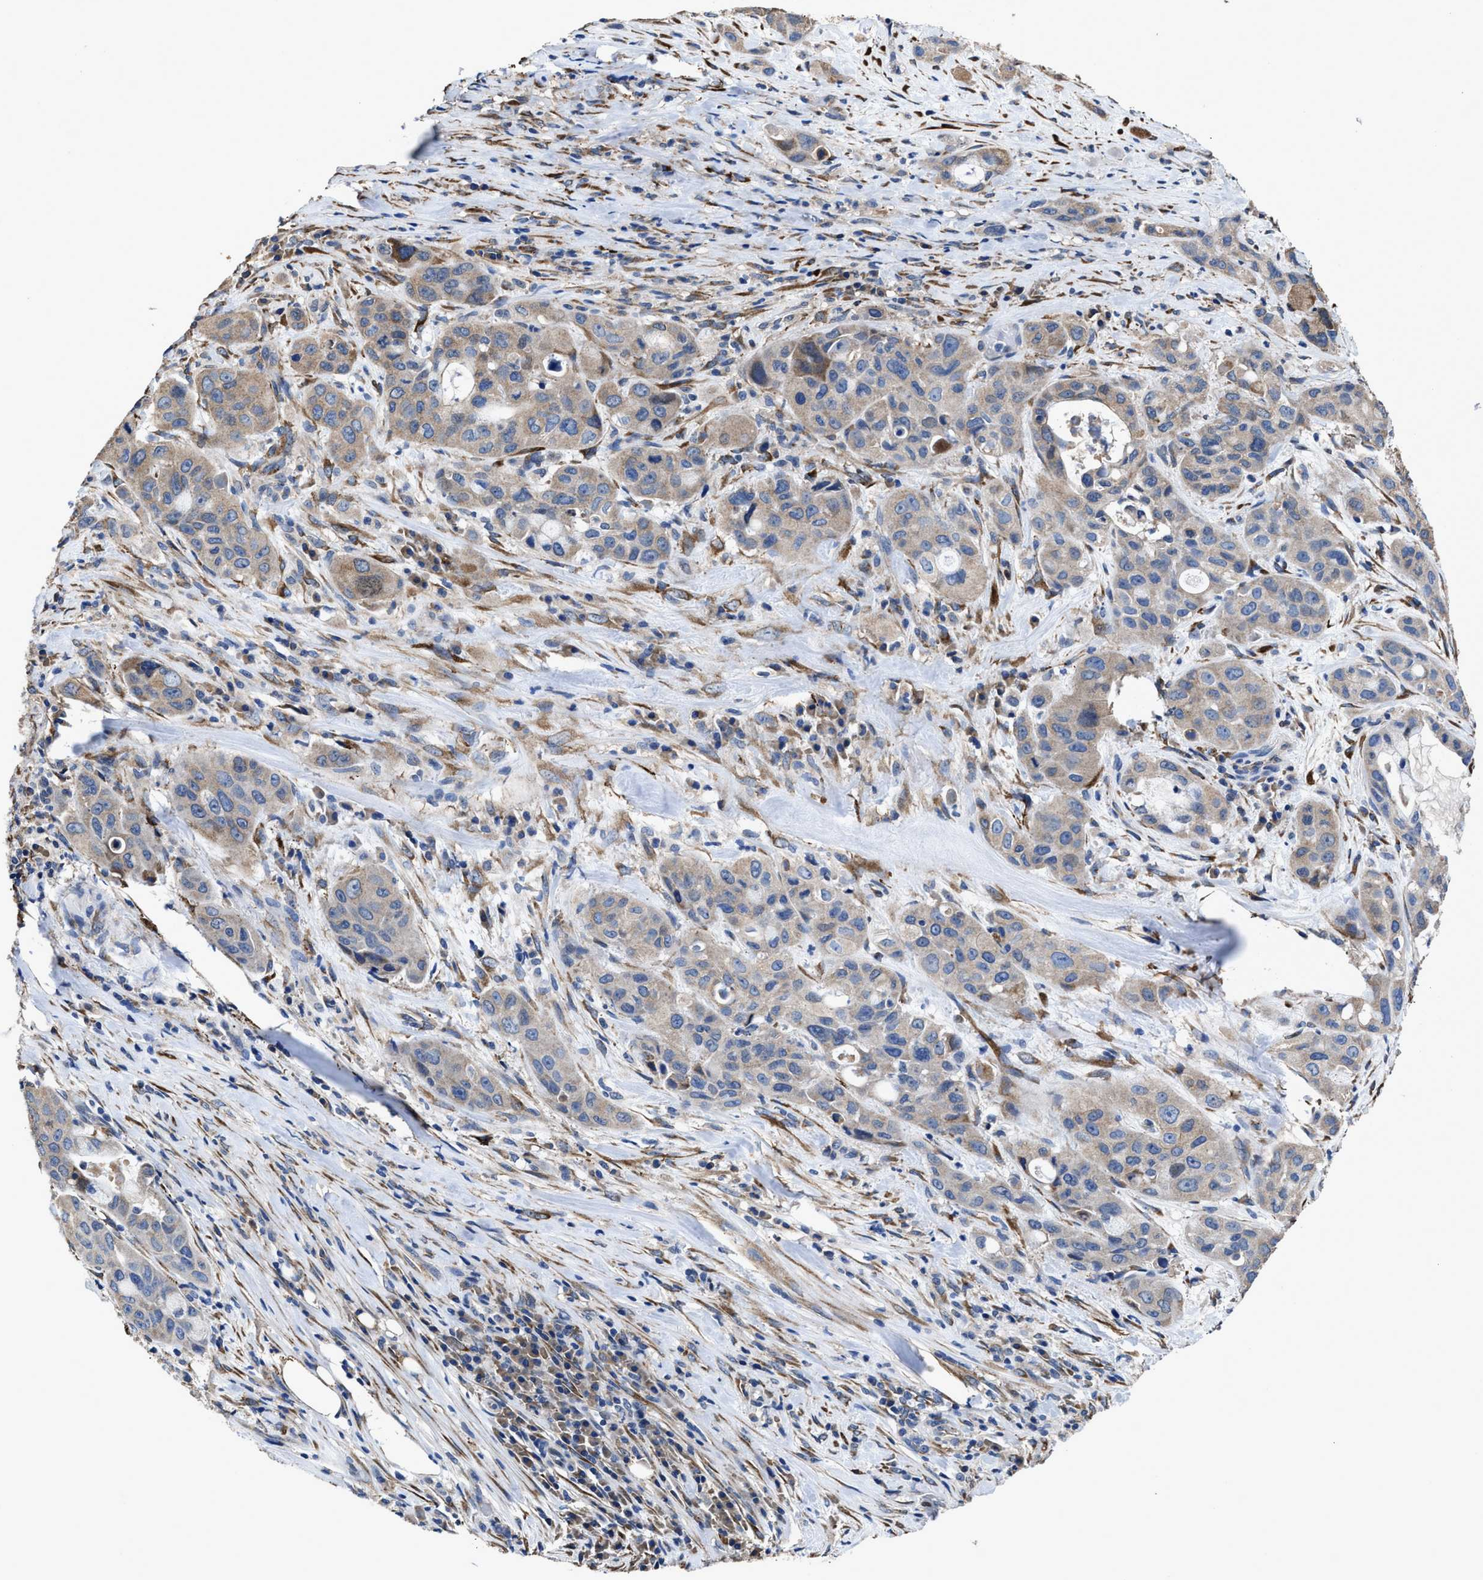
{"staining": {"intensity": "weak", "quantity": "25%-75%", "location": "cytoplasmic/membranous"}, "tissue": "pancreatic cancer", "cell_type": "Tumor cells", "image_type": "cancer", "snomed": [{"axis": "morphology", "description": "Adenocarcinoma, NOS"}, {"axis": "topography", "description": "Pancreas"}], "caption": "Pancreatic cancer stained with DAB (3,3'-diaminobenzidine) IHC shows low levels of weak cytoplasmic/membranous staining in approximately 25%-75% of tumor cells. Immunohistochemistry stains the protein of interest in brown and the nuclei are stained blue.", "gene": "IDNK", "patient": {"sex": "male", "age": 53}}